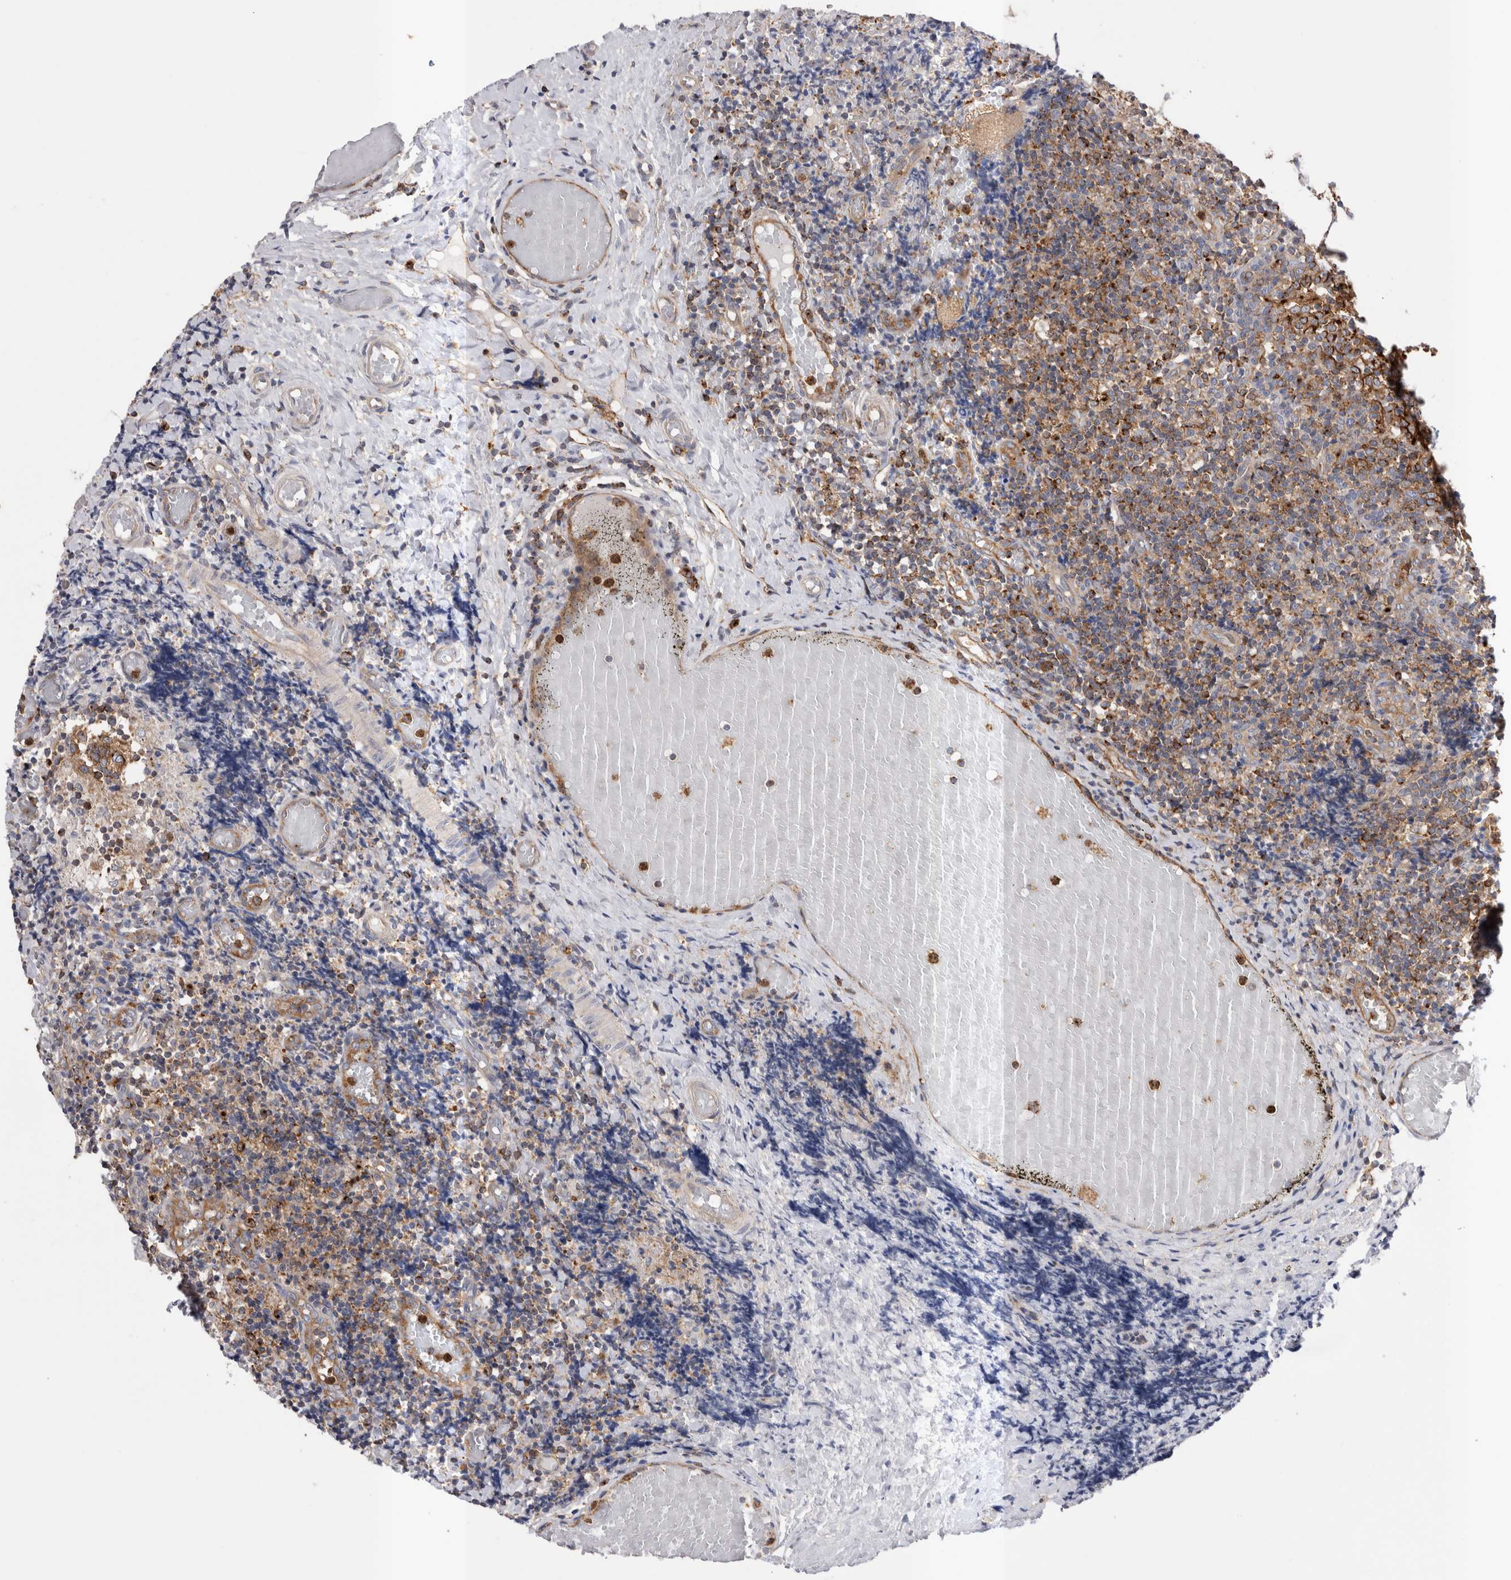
{"staining": {"intensity": "moderate", "quantity": ">75%", "location": "cytoplasmic/membranous"}, "tissue": "tonsil", "cell_type": "Germinal center cells", "image_type": "normal", "snomed": [{"axis": "morphology", "description": "Normal tissue, NOS"}, {"axis": "topography", "description": "Tonsil"}], "caption": "This image exhibits immunohistochemistry (IHC) staining of benign tonsil, with medium moderate cytoplasmic/membranous positivity in approximately >75% of germinal center cells.", "gene": "RAB11FIP1", "patient": {"sex": "female", "age": 19}}